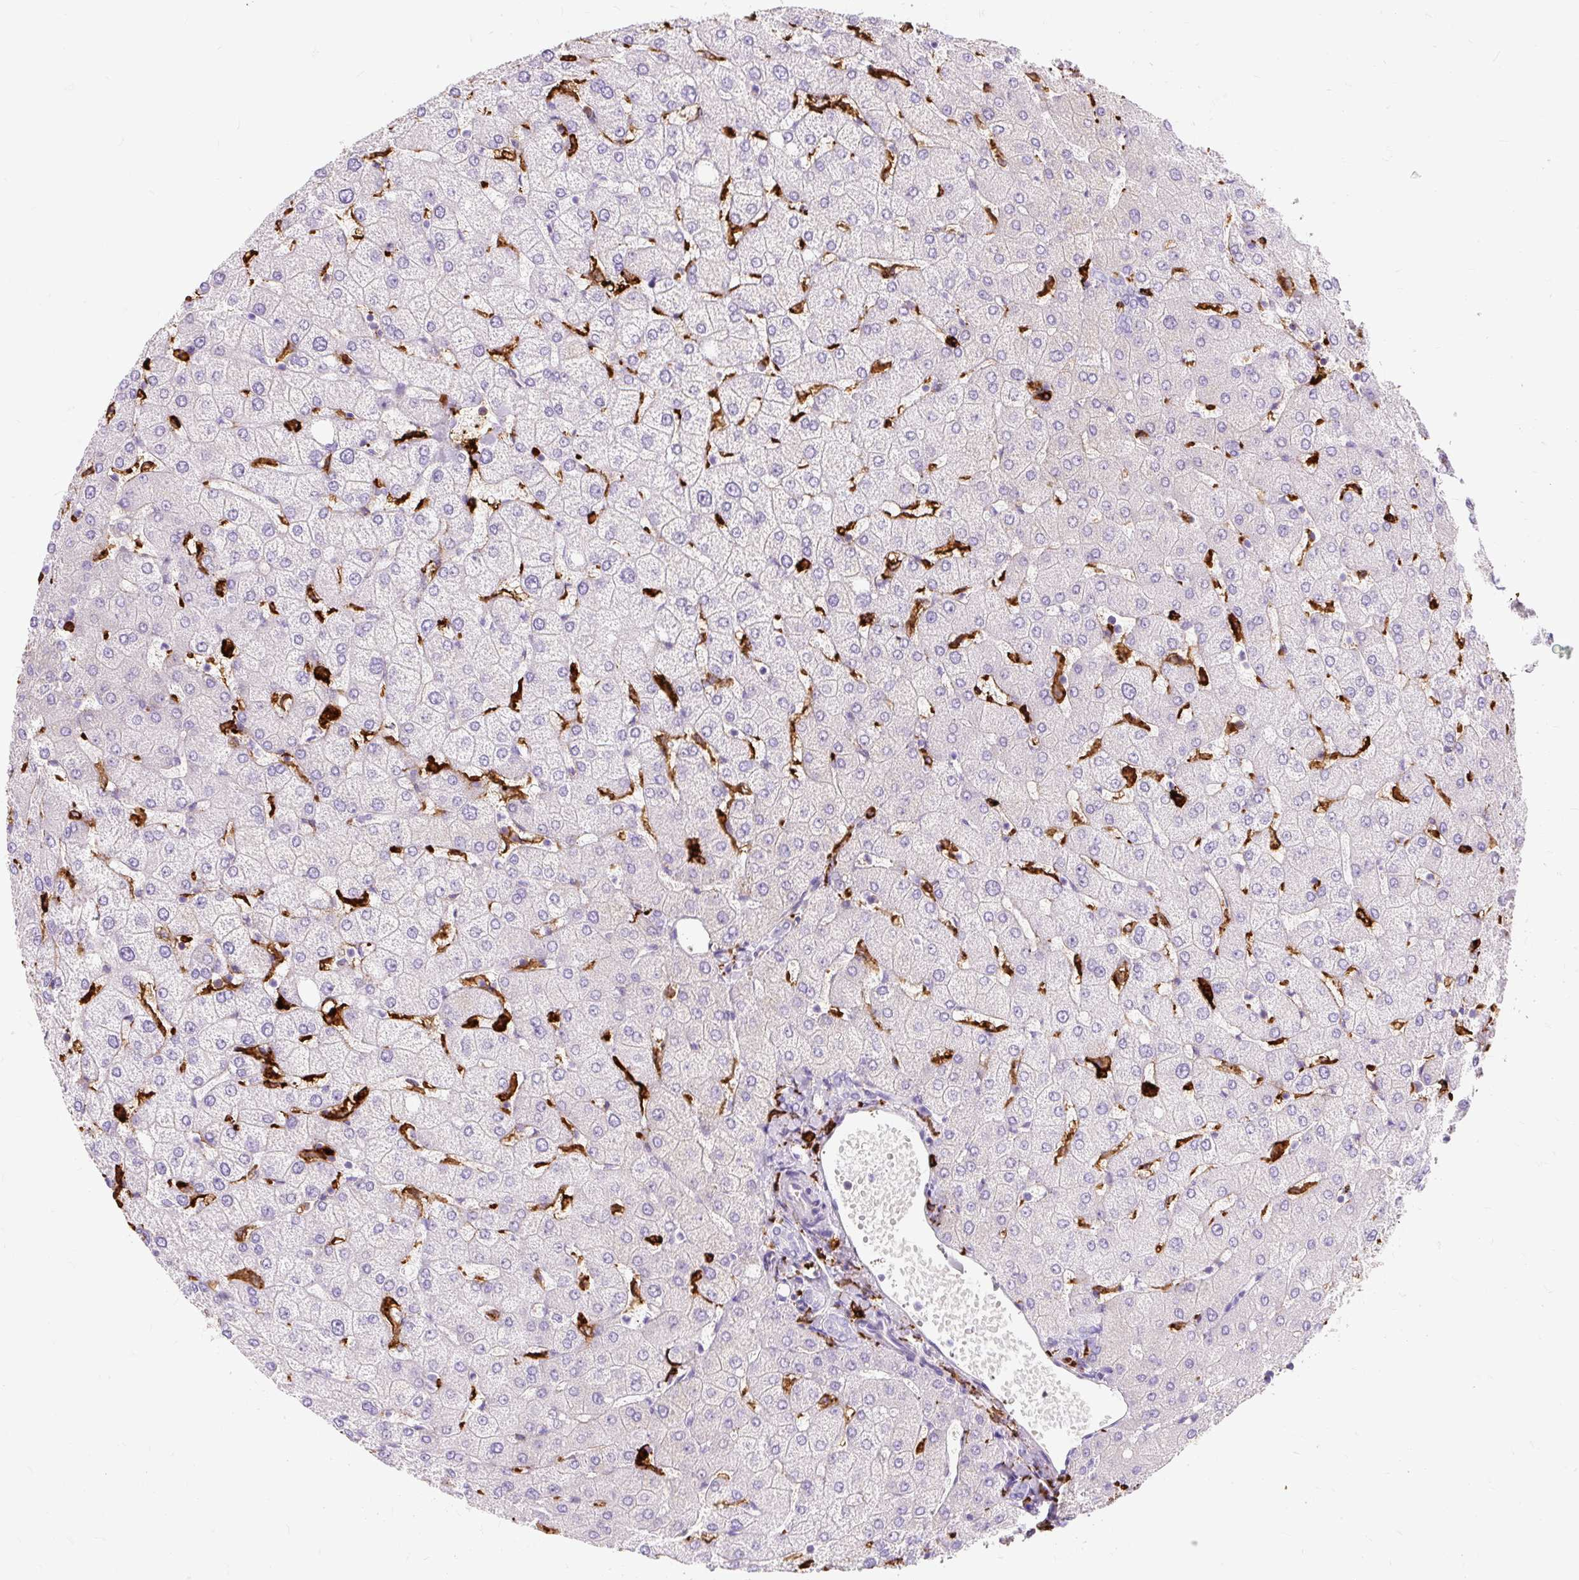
{"staining": {"intensity": "negative", "quantity": "none", "location": "none"}, "tissue": "liver", "cell_type": "Cholangiocytes", "image_type": "normal", "snomed": [{"axis": "morphology", "description": "Normal tissue, NOS"}, {"axis": "topography", "description": "Liver"}], "caption": "Benign liver was stained to show a protein in brown. There is no significant staining in cholangiocytes.", "gene": "HLA", "patient": {"sex": "female", "age": 54}}